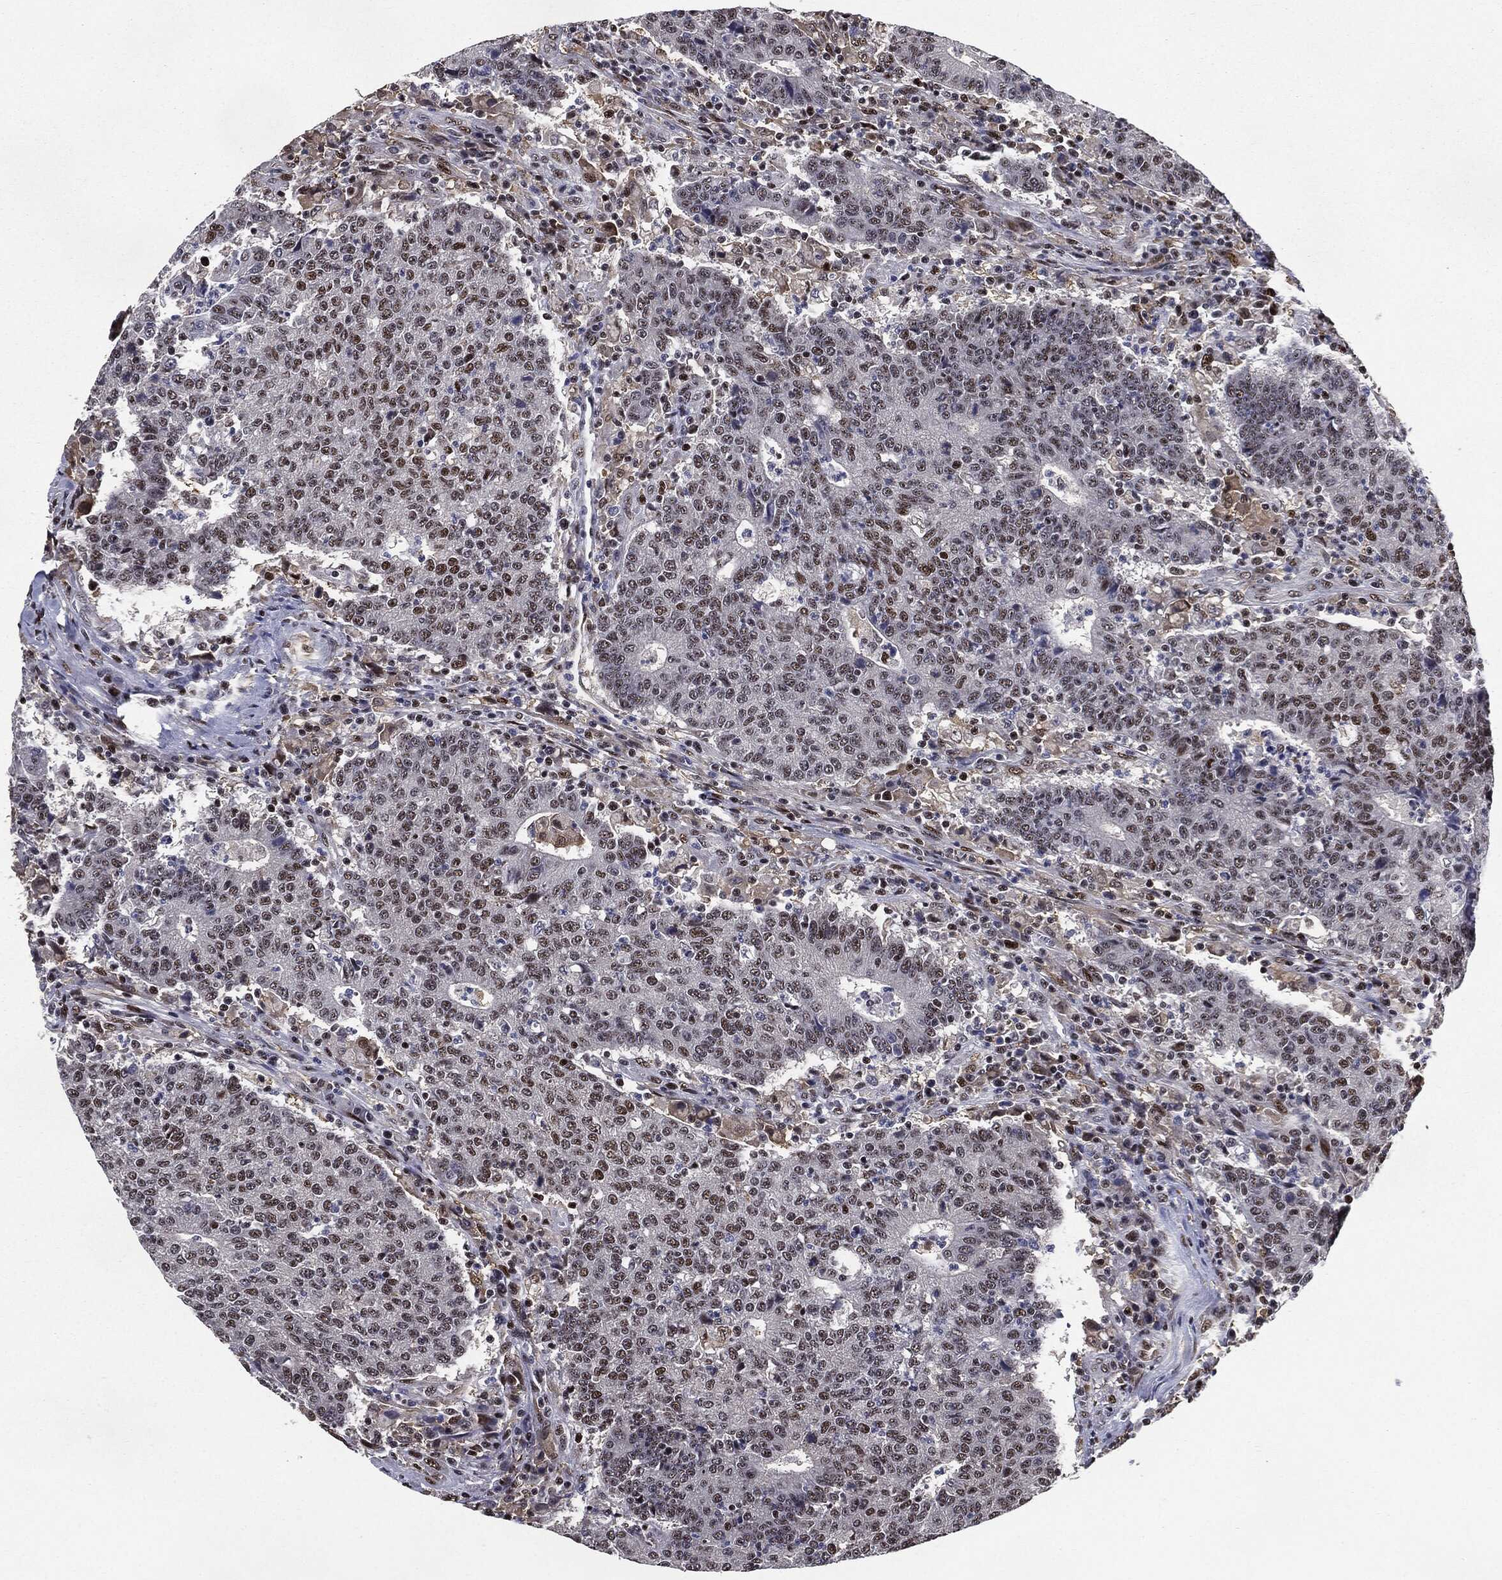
{"staining": {"intensity": "moderate", "quantity": "25%-75%", "location": "nuclear"}, "tissue": "colorectal cancer", "cell_type": "Tumor cells", "image_type": "cancer", "snomed": [{"axis": "morphology", "description": "Adenocarcinoma, NOS"}, {"axis": "topography", "description": "Colon"}], "caption": "Immunohistochemistry (DAB) staining of human colorectal cancer shows moderate nuclear protein staining in approximately 25%-75% of tumor cells.", "gene": "JUN", "patient": {"sex": "female", "age": 75}}